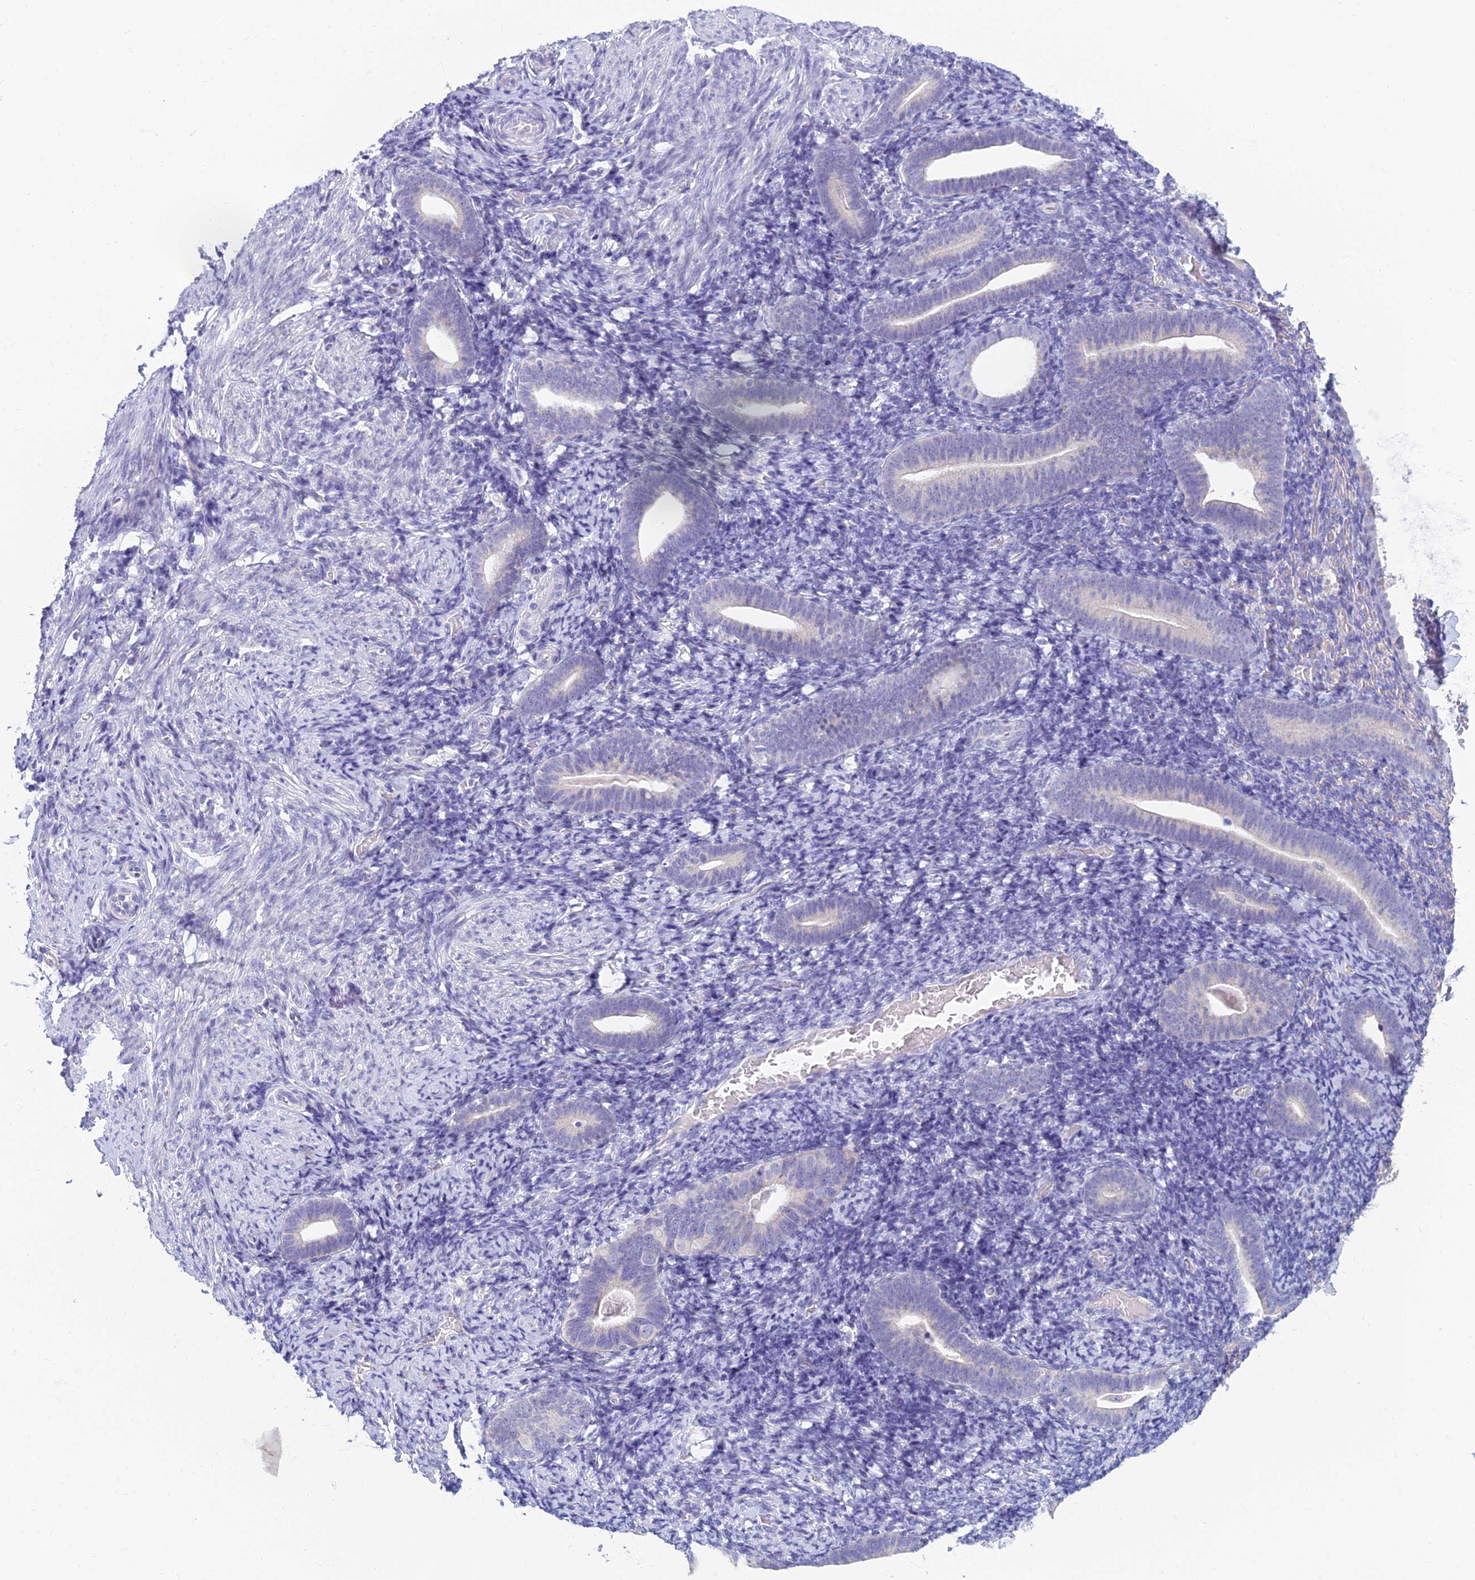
{"staining": {"intensity": "negative", "quantity": "none", "location": "none"}, "tissue": "endometrium", "cell_type": "Cells in endometrial stroma", "image_type": "normal", "snomed": [{"axis": "morphology", "description": "Normal tissue, NOS"}, {"axis": "topography", "description": "Endometrium"}], "caption": "IHC image of normal endometrium: endometrium stained with DAB (3,3'-diaminobenzidine) shows no significant protein expression in cells in endometrial stroma. Nuclei are stained in blue.", "gene": "SLC25A41", "patient": {"sex": "female", "age": 51}}